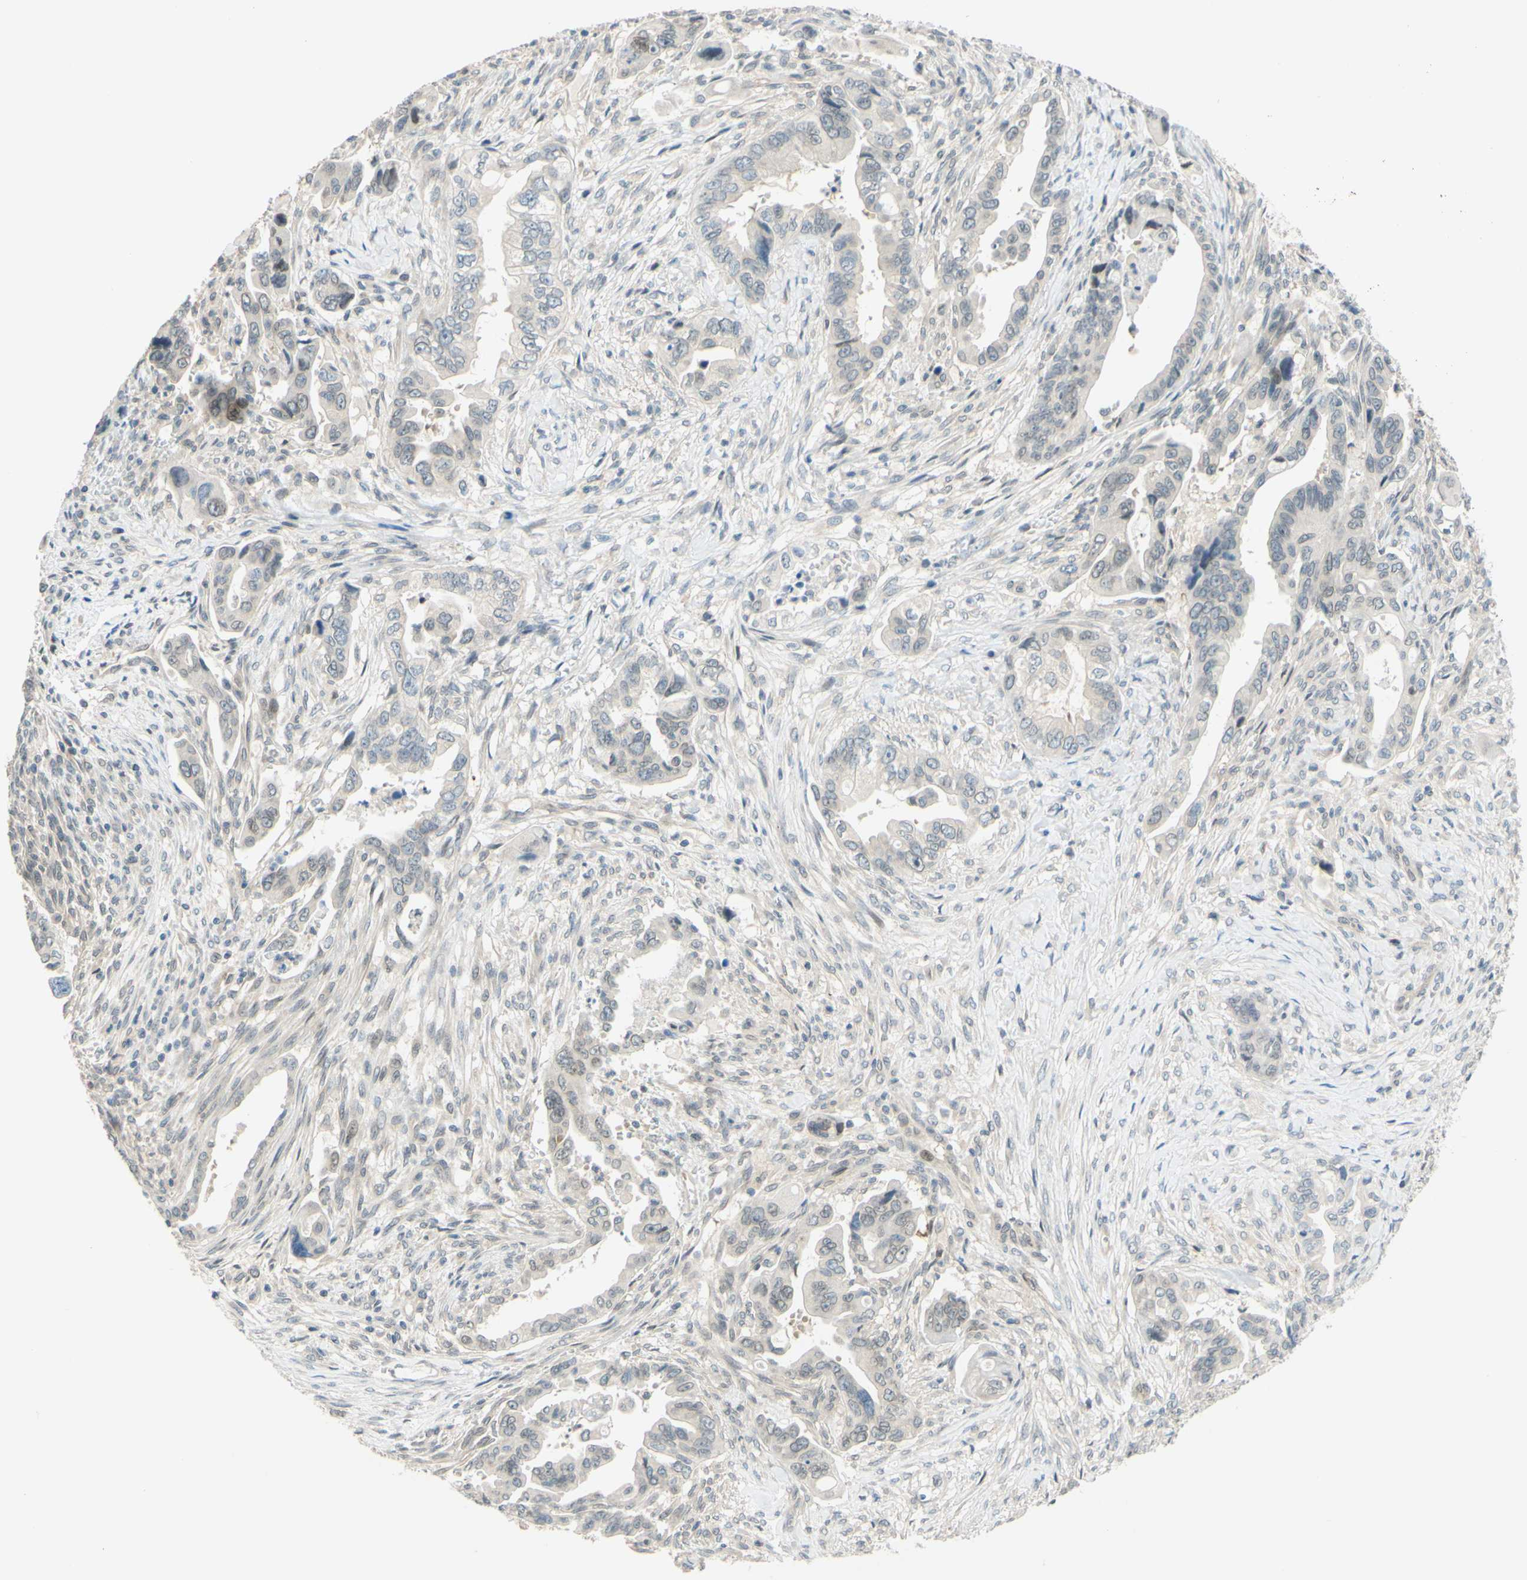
{"staining": {"intensity": "negative", "quantity": "none", "location": "none"}, "tissue": "pancreatic cancer", "cell_type": "Tumor cells", "image_type": "cancer", "snomed": [{"axis": "morphology", "description": "Adenocarcinoma, NOS"}, {"axis": "topography", "description": "Pancreas"}], "caption": "Tumor cells show no significant protein staining in adenocarcinoma (pancreatic).", "gene": "C2CD2L", "patient": {"sex": "male", "age": 70}}